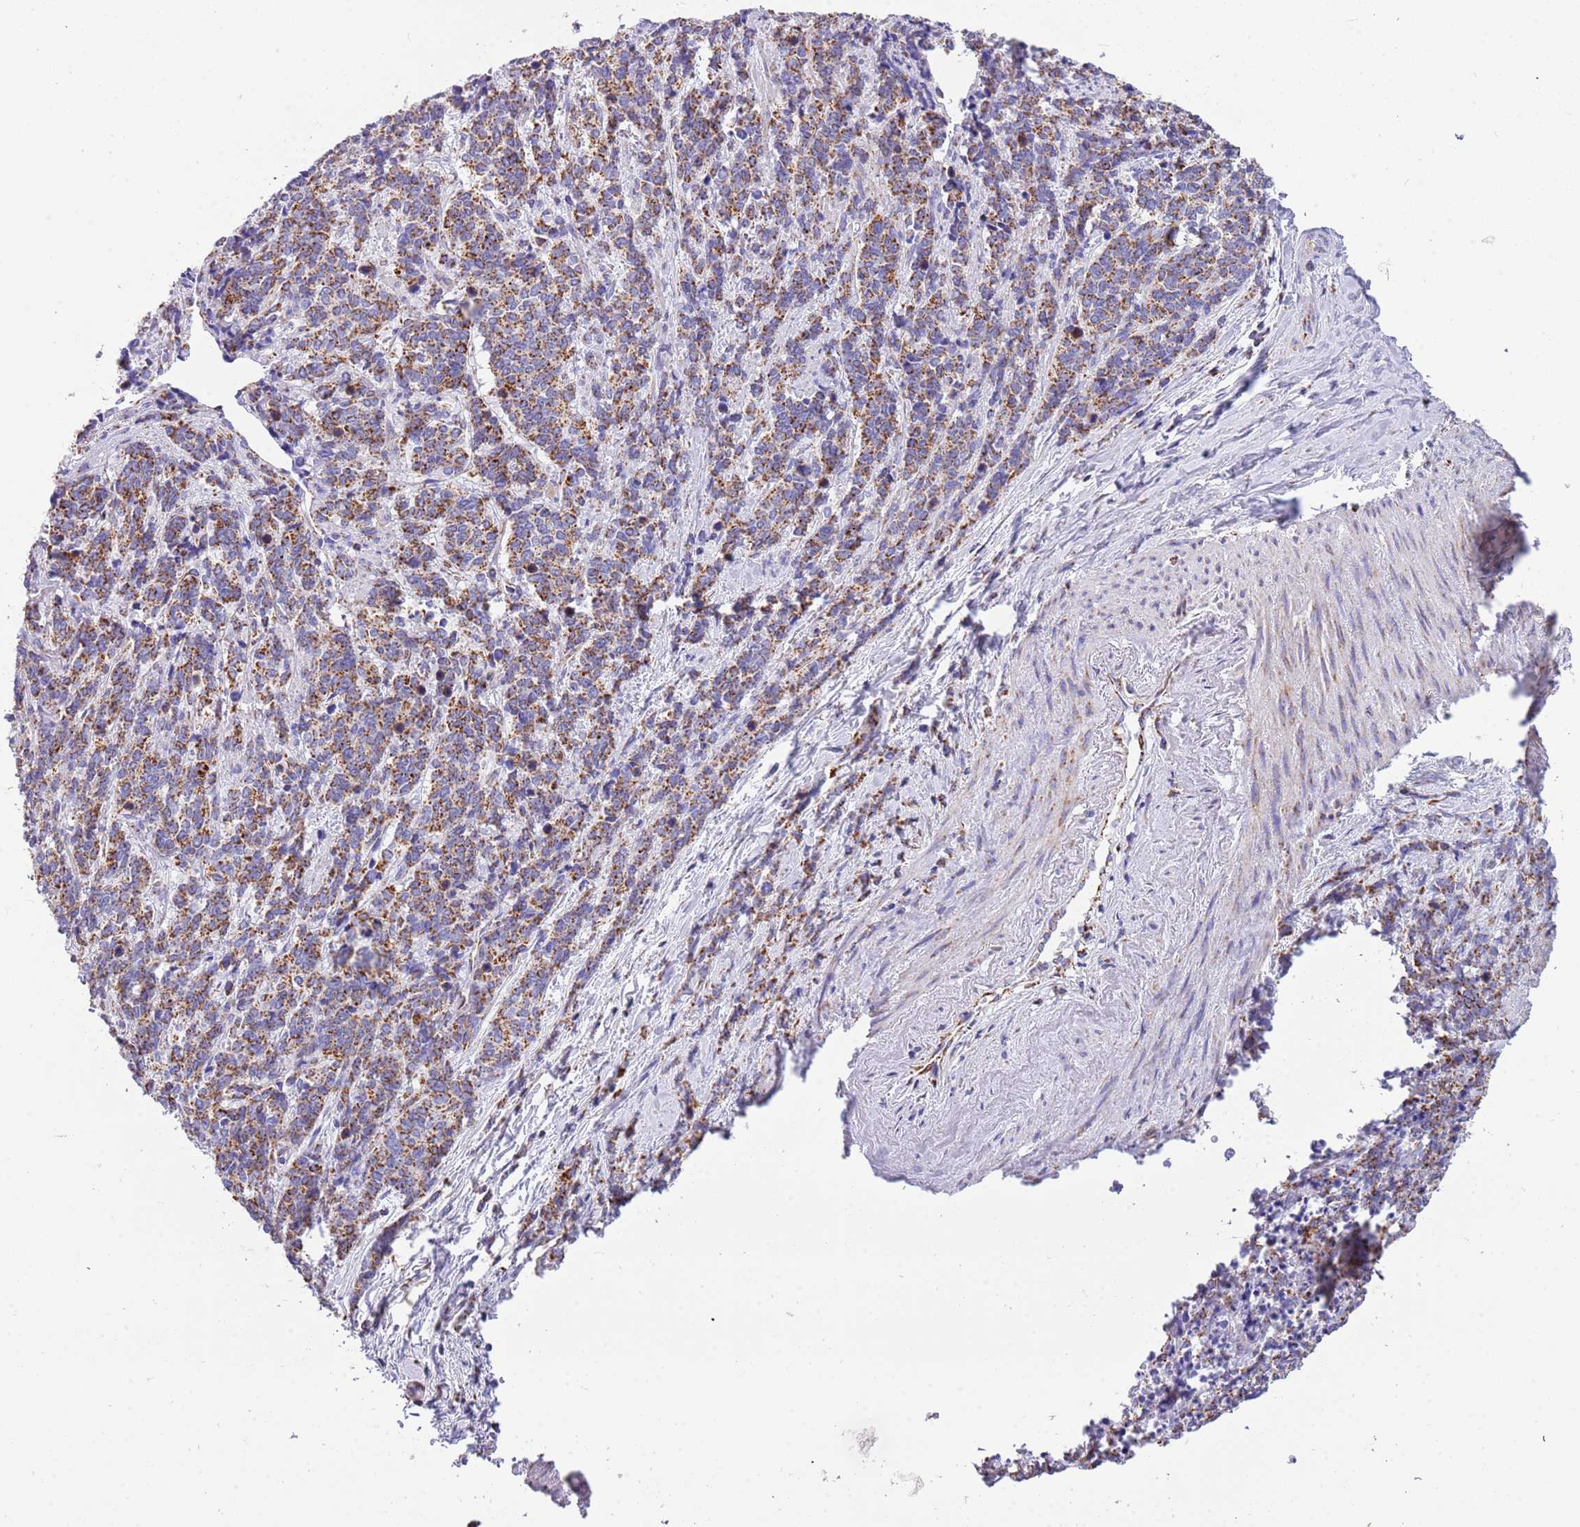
{"staining": {"intensity": "moderate", "quantity": ">75%", "location": "cytoplasmic/membranous"}, "tissue": "cervical cancer", "cell_type": "Tumor cells", "image_type": "cancer", "snomed": [{"axis": "morphology", "description": "Squamous cell carcinoma, NOS"}, {"axis": "topography", "description": "Cervix"}], "caption": "Brown immunohistochemical staining in human cervical cancer demonstrates moderate cytoplasmic/membranous expression in about >75% of tumor cells.", "gene": "SUCLG2", "patient": {"sex": "female", "age": 60}}